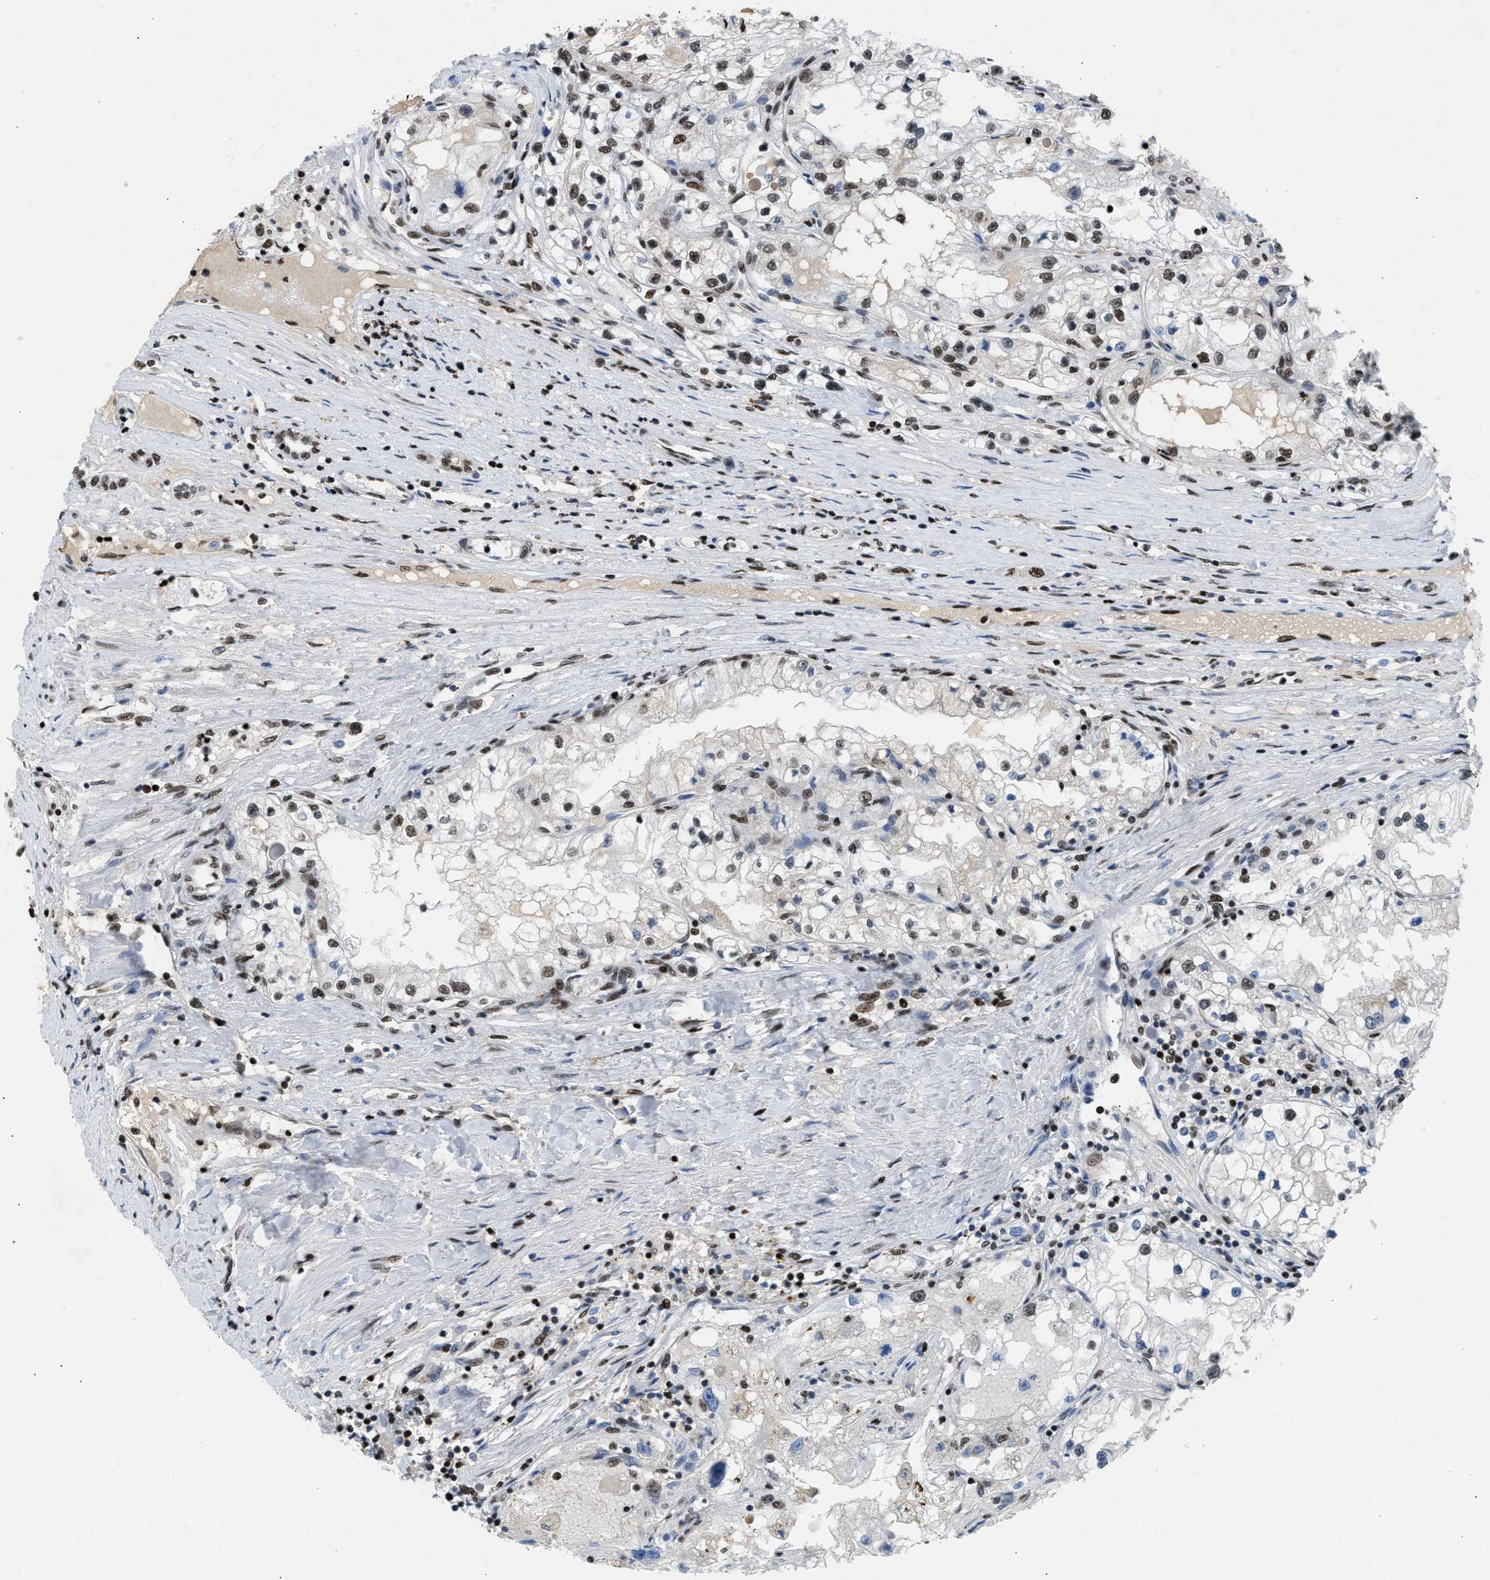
{"staining": {"intensity": "moderate", "quantity": "25%-75%", "location": "nuclear"}, "tissue": "renal cancer", "cell_type": "Tumor cells", "image_type": "cancer", "snomed": [{"axis": "morphology", "description": "Adenocarcinoma, NOS"}, {"axis": "topography", "description": "Kidney"}], "caption": "Tumor cells display moderate nuclear staining in approximately 25%-75% of cells in renal cancer. (DAB IHC, brown staining for protein, blue staining for nuclei).", "gene": "SCAF4", "patient": {"sex": "male", "age": 68}}